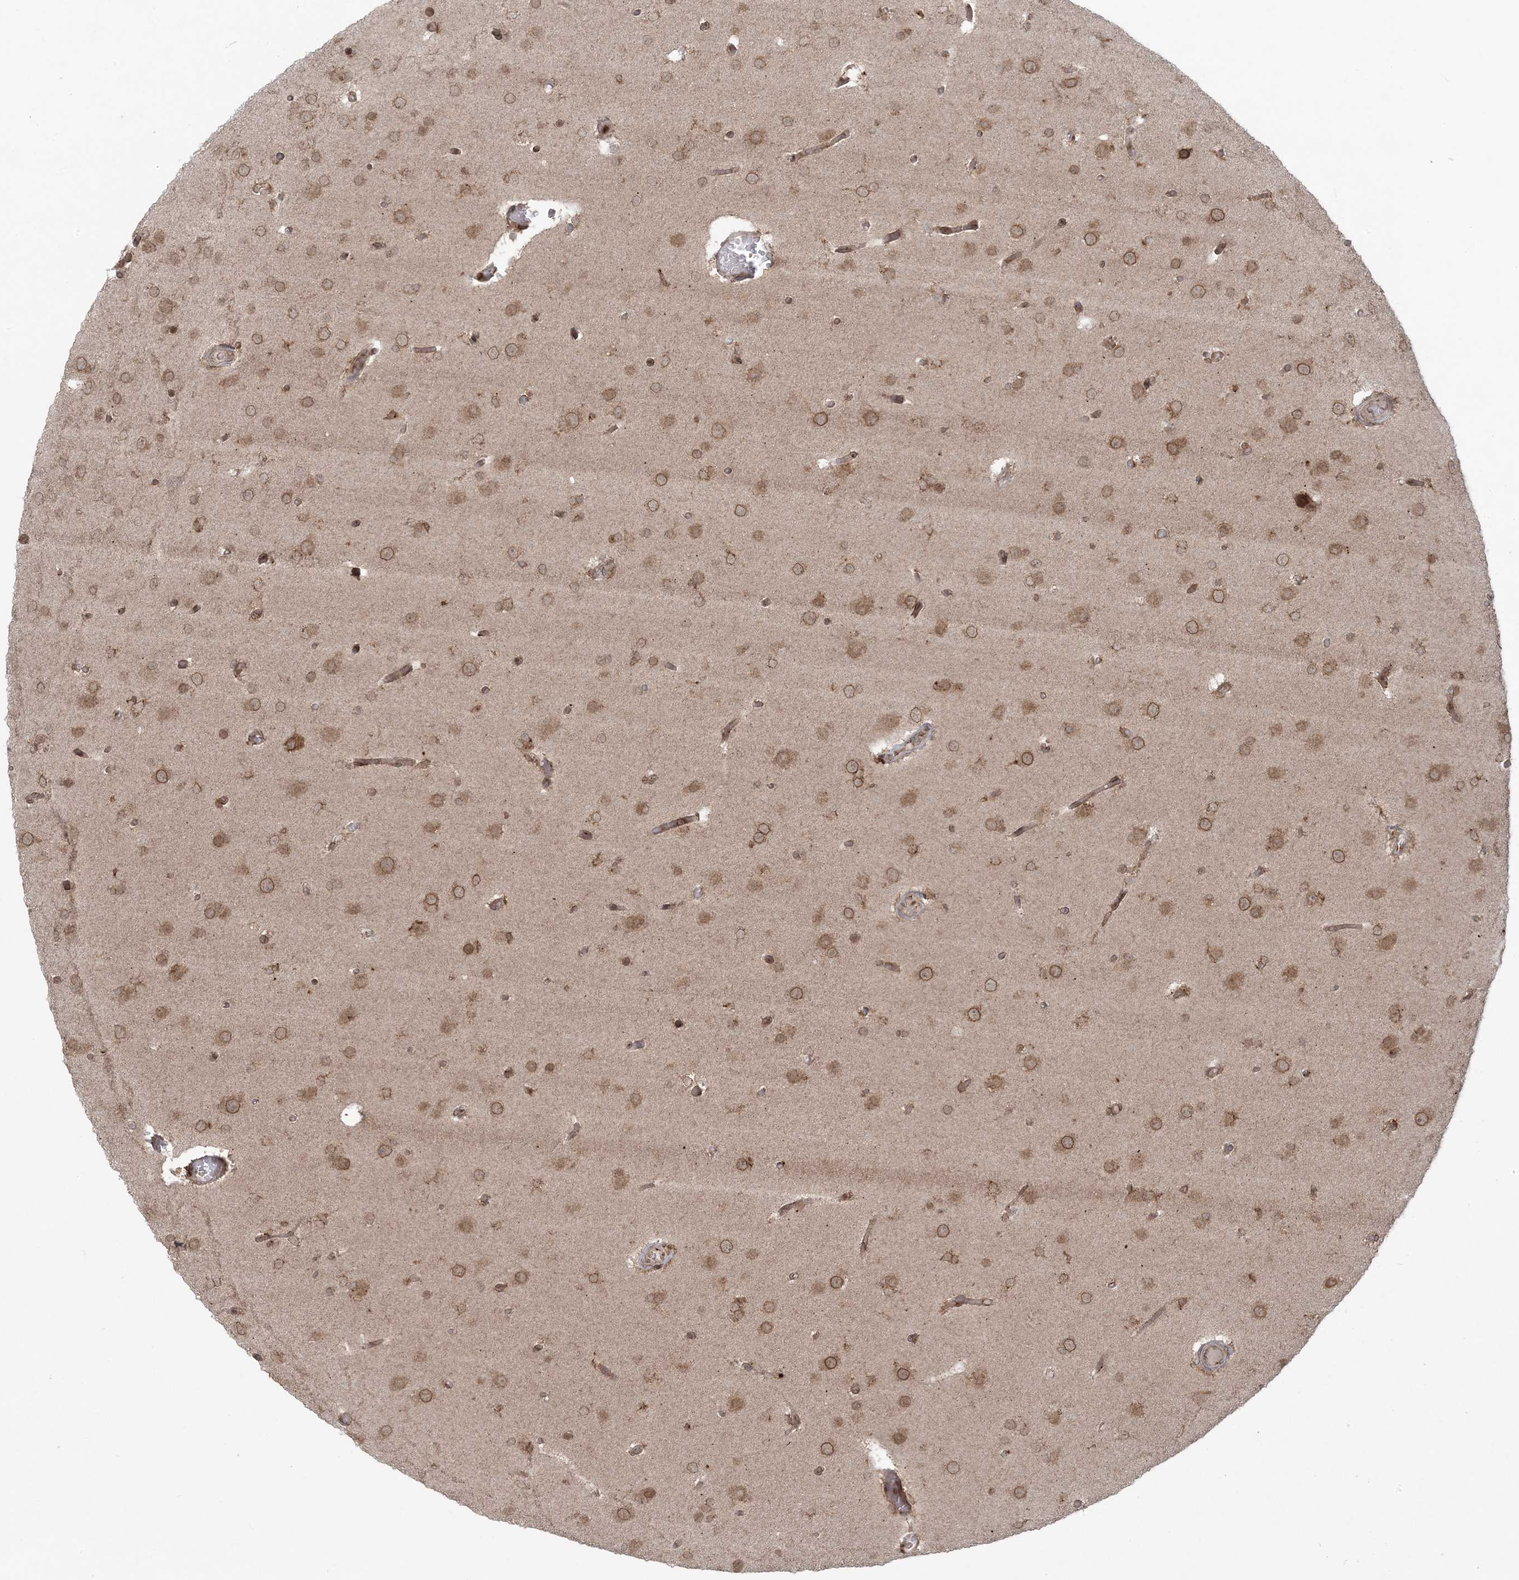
{"staining": {"intensity": "moderate", "quantity": ">75%", "location": "cytoplasmic/membranous,nuclear"}, "tissue": "glioma", "cell_type": "Tumor cells", "image_type": "cancer", "snomed": [{"axis": "morphology", "description": "Glioma, malignant, High grade"}, {"axis": "topography", "description": "Cerebral cortex"}], "caption": "A high-resolution histopathology image shows immunohistochemistry staining of malignant high-grade glioma, which displays moderate cytoplasmic/membranous and nuclear expression in about >75% of tumor cells. Nuclei are stained in blue.", "gene": "DDX19B", "patient": {"sex": "female", "age": 36}}